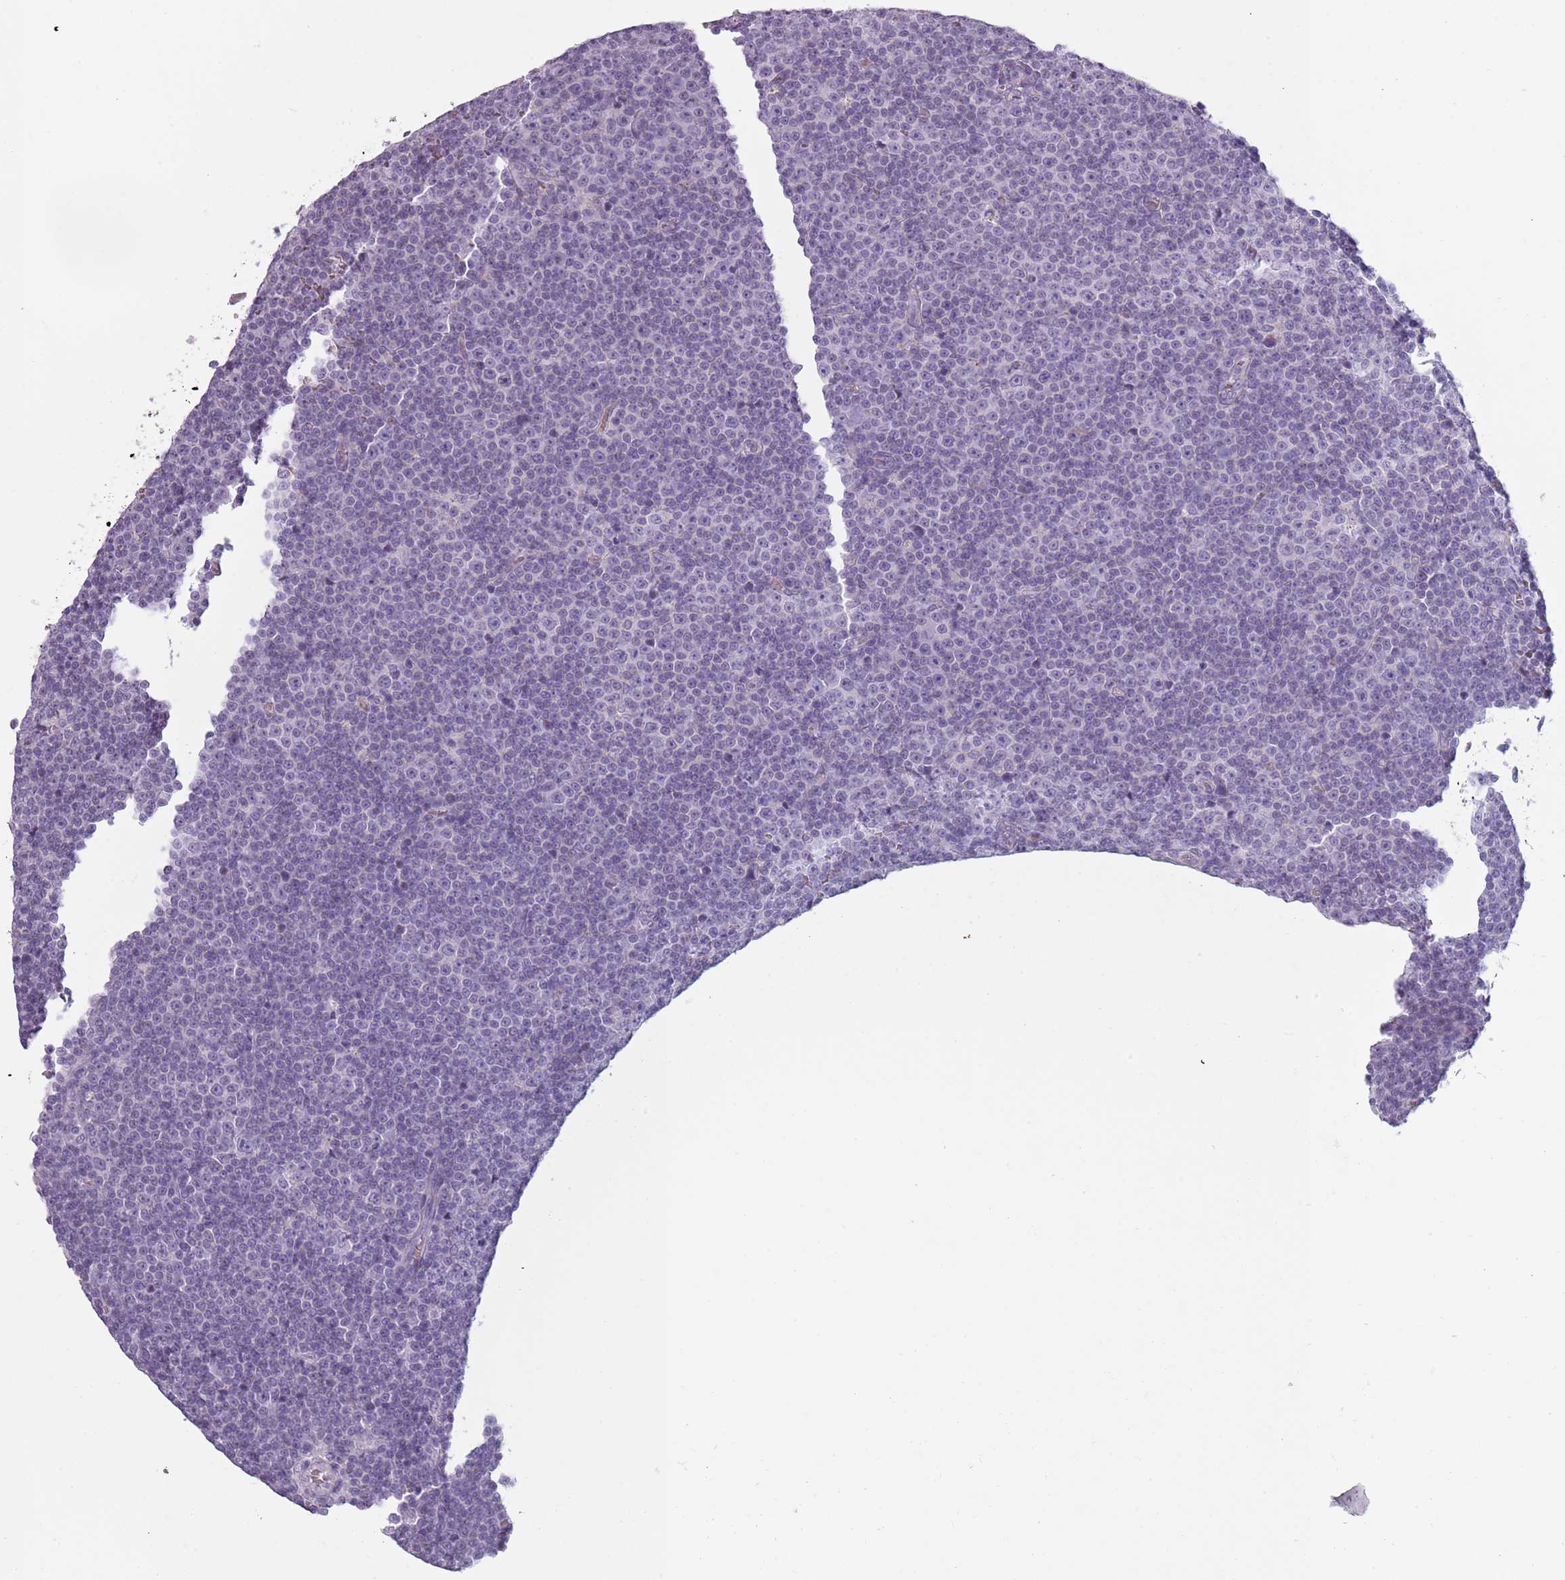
{"staining": {"intensity": "negative", "quantity": "none", "location": "none"}, "tissue": "lymphoma", "cell_type": "Tumor cells", "image_type": "cancer", "snomed": [{"axis": "morphology", "description": "Malignant lymphoma, non-Hodgkin's type, Low grade"}, {"axis": "topography", "description": "Lymph node"}], "caption": "Immunohistochemical staining of lymphoma exhibits no significant positivity in tumor cells.", "gene": "MEGF8", "patient": {"sex": "female", "age": 67}}